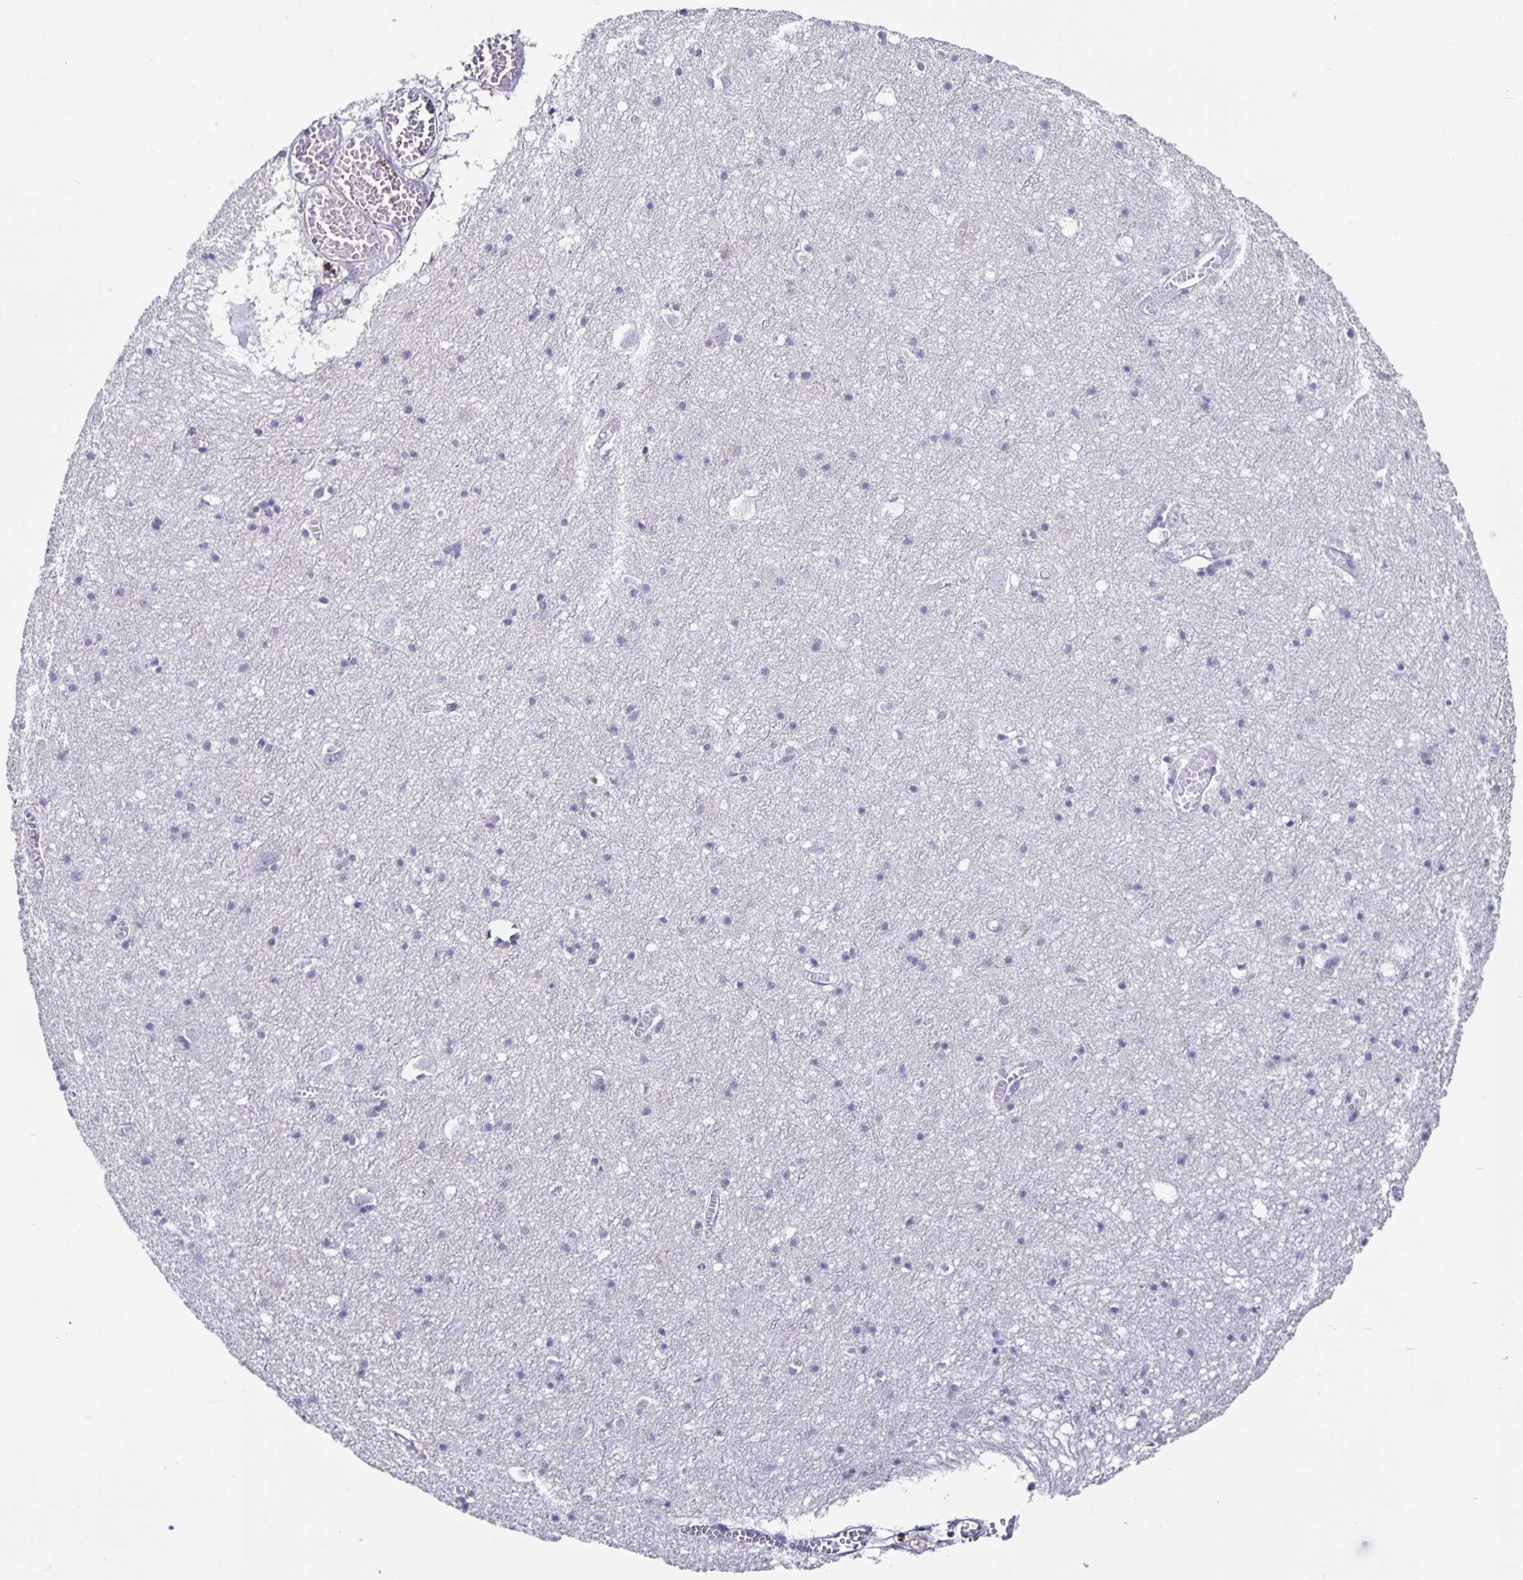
{"staining": {"intensity": "negative", "quantity": "none", "location": "none"}, "tissue": "cerebral cortex", "cell_type": "Endothelial cells", "image_type": "normal", "snomed": [{"axis": "morphology", "description": "Normal tissue, NOS"}, {"axis": "topography", "description": "Cerebral cortex"}], "caption": "High magnification brightfield microscopy of benign cerebral cortex stained with DAB (brown) and counterstained with hematoxylin (blue): endothelial cells show no significant expression.", "gene": "RUNX2", "patient": {"sex": "male", "age": 70}}